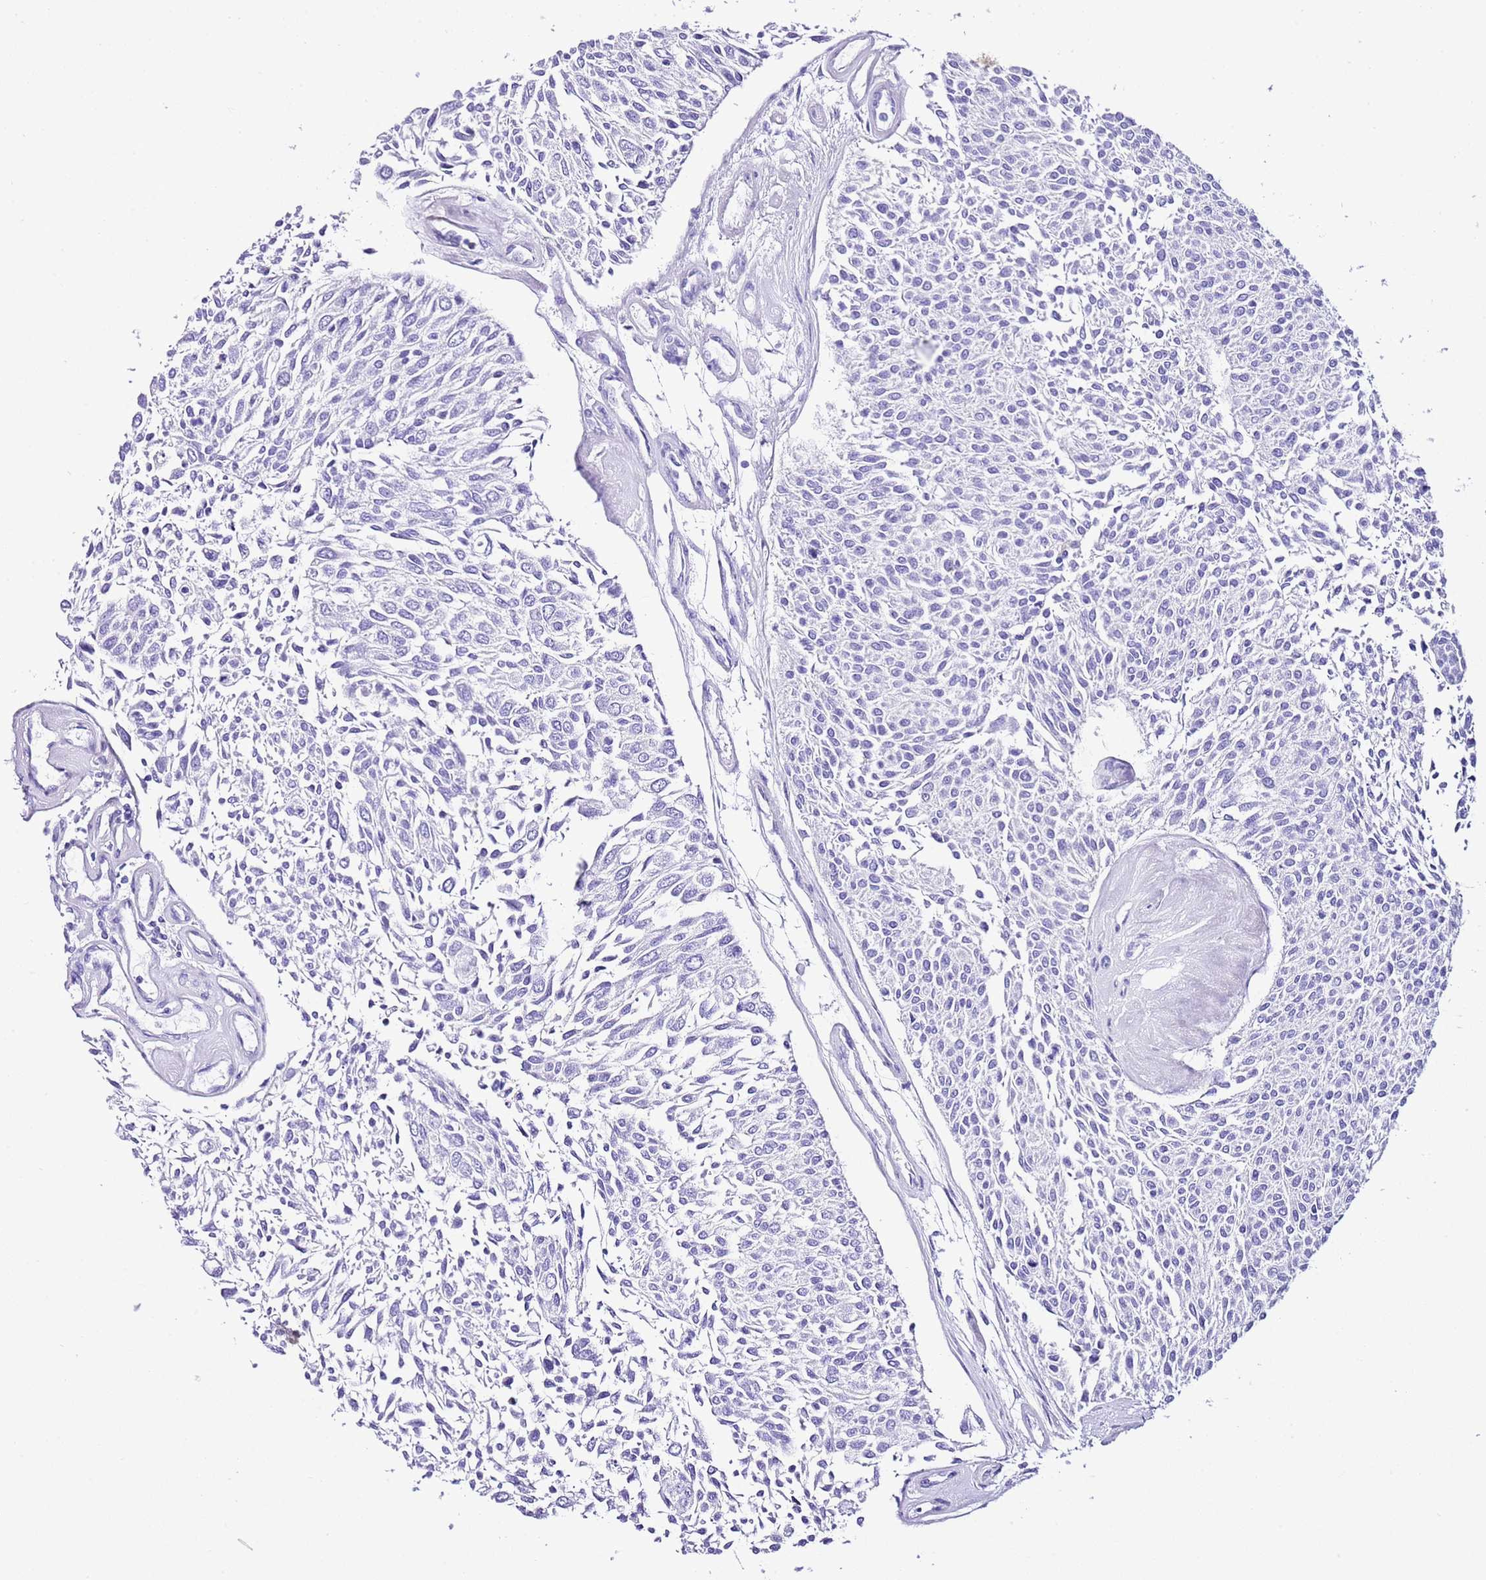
{"staining": {"intensity": "negative", "quantity": "none", "location": "none"}, "tissue": "urothelial cancer", "cell_type": "Tumor cells", "image_type": "cancer", "snomed": [{"axis": "morphology", "description": "Urothelial carcinoma, NOS"}, {"axis": "topography", "description": "Urinary bladder"}], "caption": "High power microscopy photomicrograph of an immunohistochemistry (IHC) micrograph of transitional cell carcinoma, revealing no significant expression in tumor cells.", "gene": "KCNC1", "patient": {"sex": "male", "age": 55}}